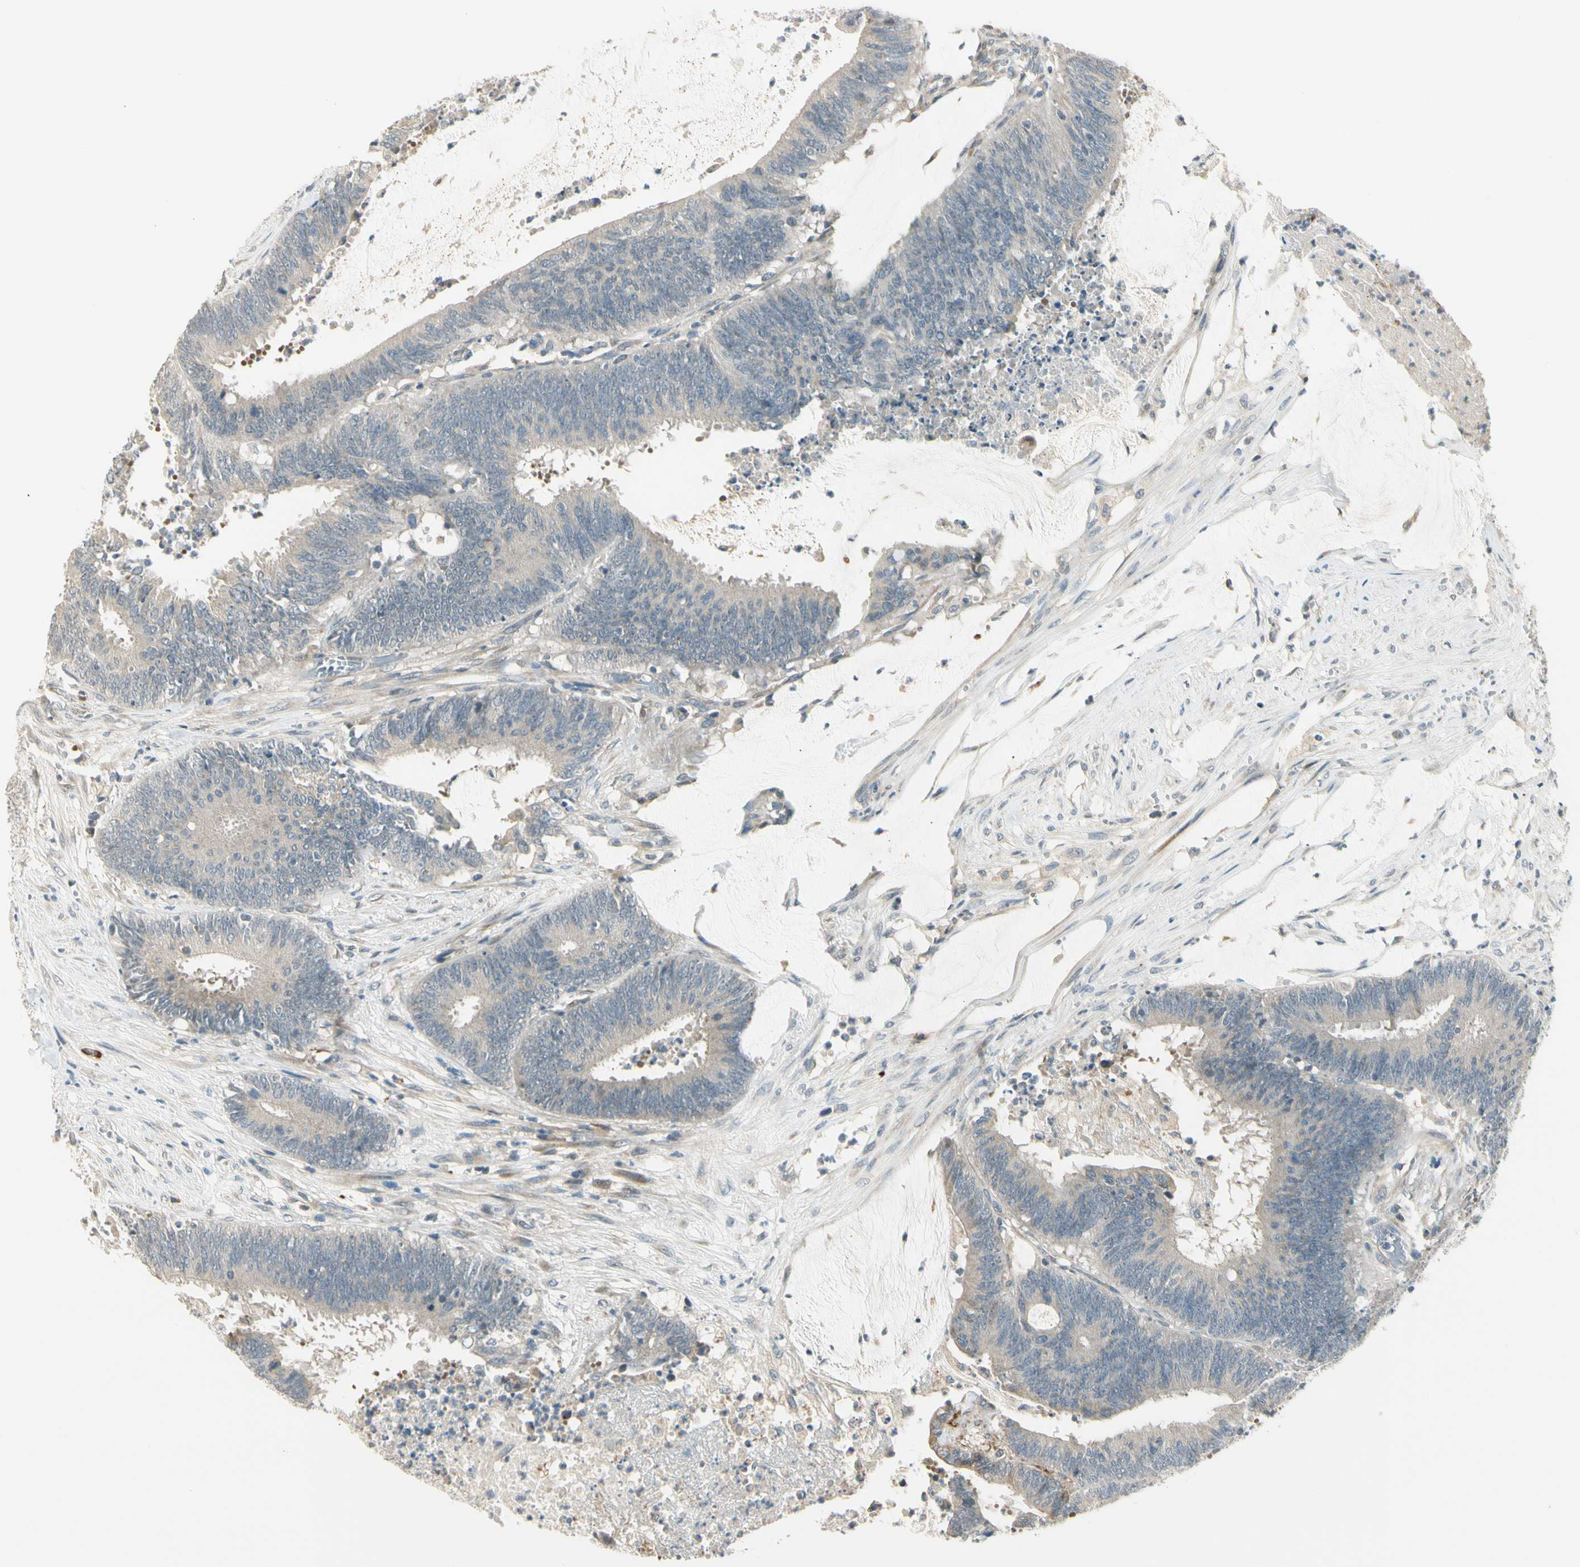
{"staining": {"intensity": "negative", "quantity": "none", "location": "none"}, "tissue": "colorectal cancer", "cell_type": "Tumor cells", "image_type": "cancer", "snomed": [{"axis": "morphology", "description": "Adenocarcinoma, NOS"}, {"axis": "topography", "description": "Rectum"}], "caption": "Adenocarcinoma (colorectal) was stained to show a protein in brown. There is no significant expression in tumor cells. Brightfield microscopy of immunohistochemistry (IHC) stained with DAB (3,3'-diaminobenzidine) (brown) and hematoxylin (blue), captured at high magnification.", "gene": "PCDHB15", "patient": {"sex": "female", "age": 66}}